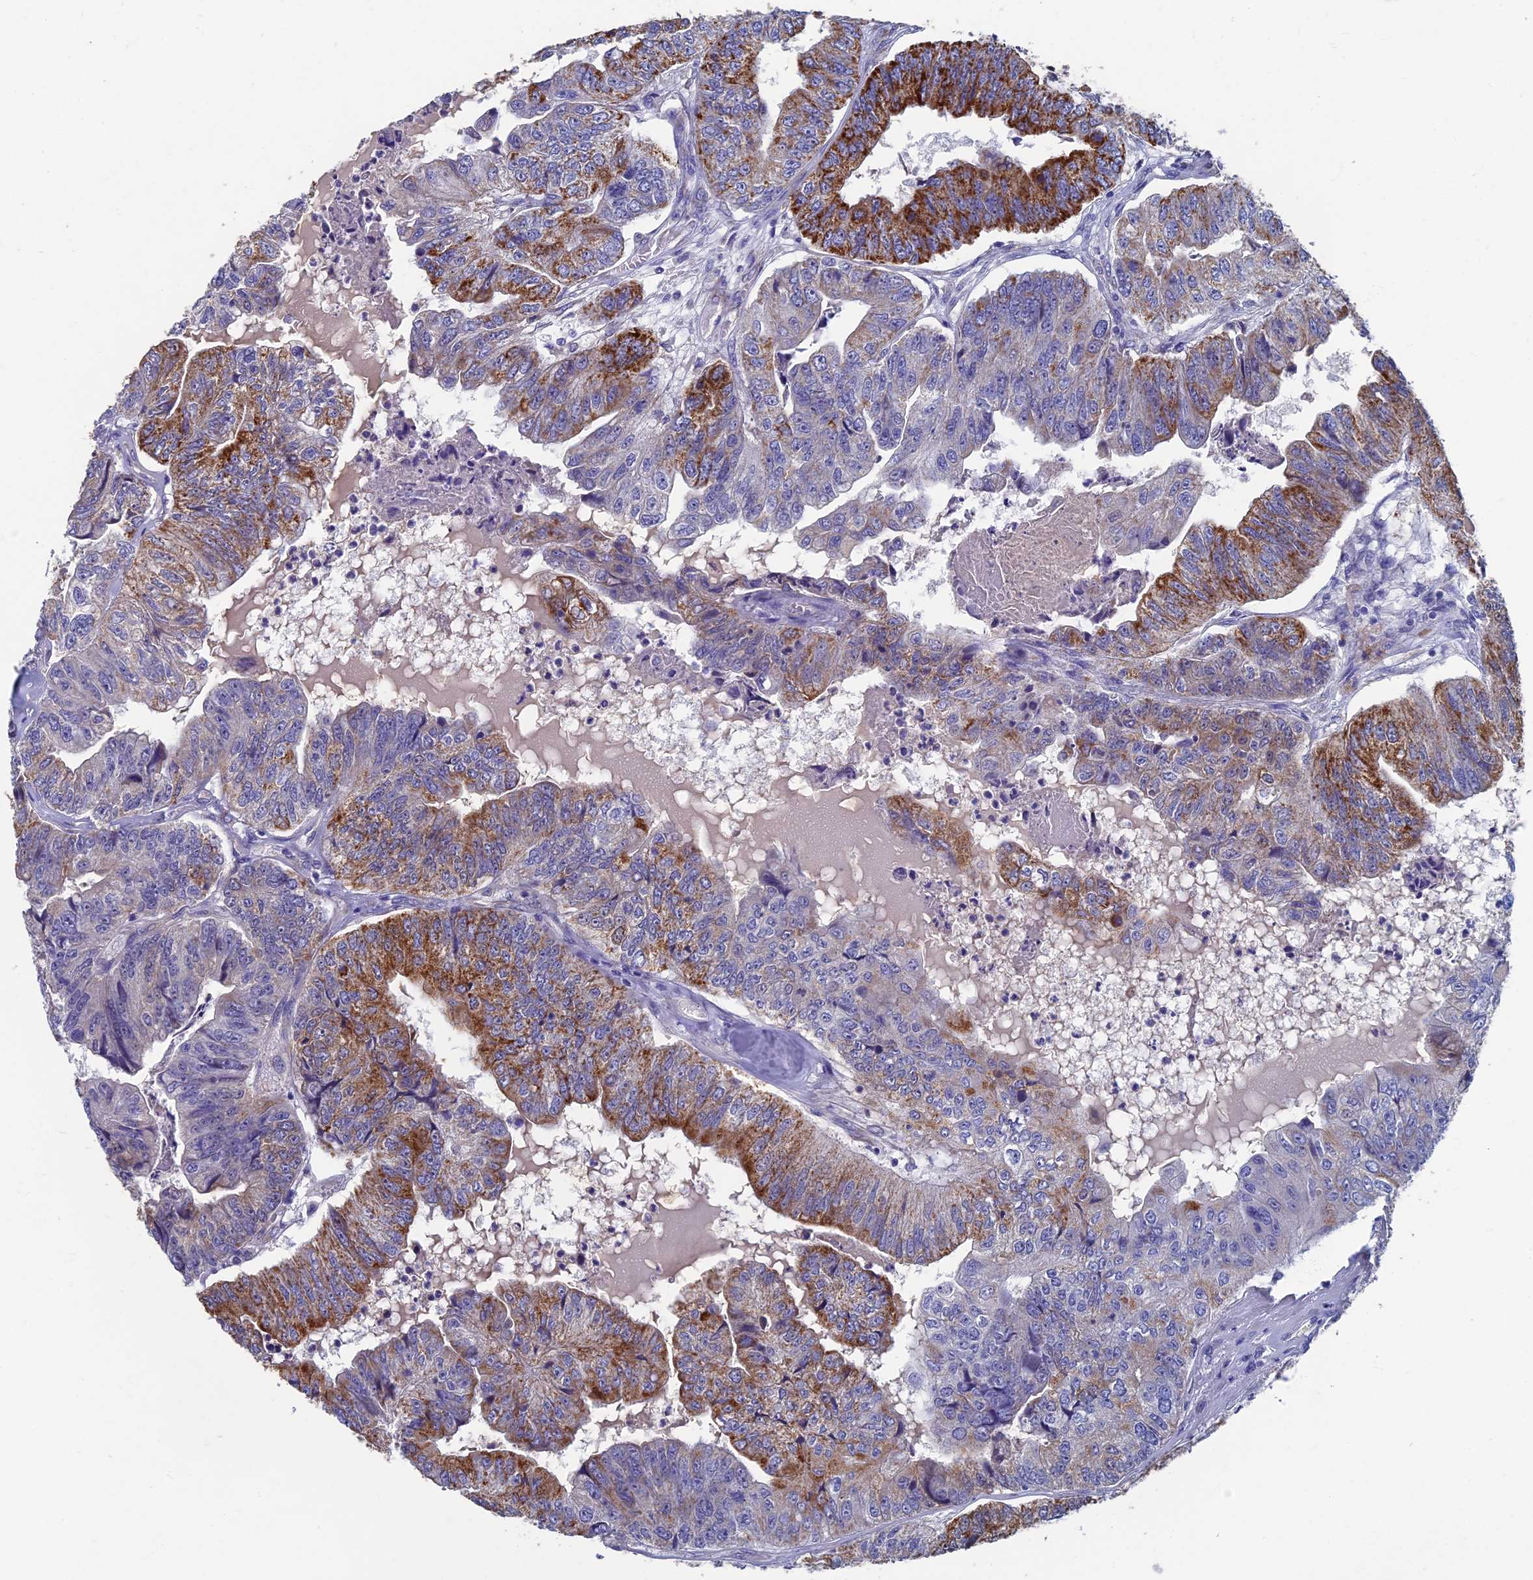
{"staining": {"intensity": "moderate", "quantity": "25%-75%", "location": "cytoplasmic/membranous"}, "tissue": "colorectal cancer", "cell_type": "Tumor cells", "image_type": "cancer", "snomed": [{"axis": "morphology", "description": "Adenocarcinoma, NOS"}, {"axis": "topography", "description": "Colon"}], "caption": "DAB (3,3'-diaminobenzidine) immunohistochemical staining of human colorectal adenocarcinoma reveals moderate cytoplasmic/membranous protein expression in about 25%-75% of tumor cells. The staining was performed using DAB (3,3'-diaminobenzidine) to visualize the protein expression in brown, while the nuclei were stained in blue with hematoxylin (Magnification: 20x).", "gene": "OAT", "patient": {"sex": "female", "age": 67}}